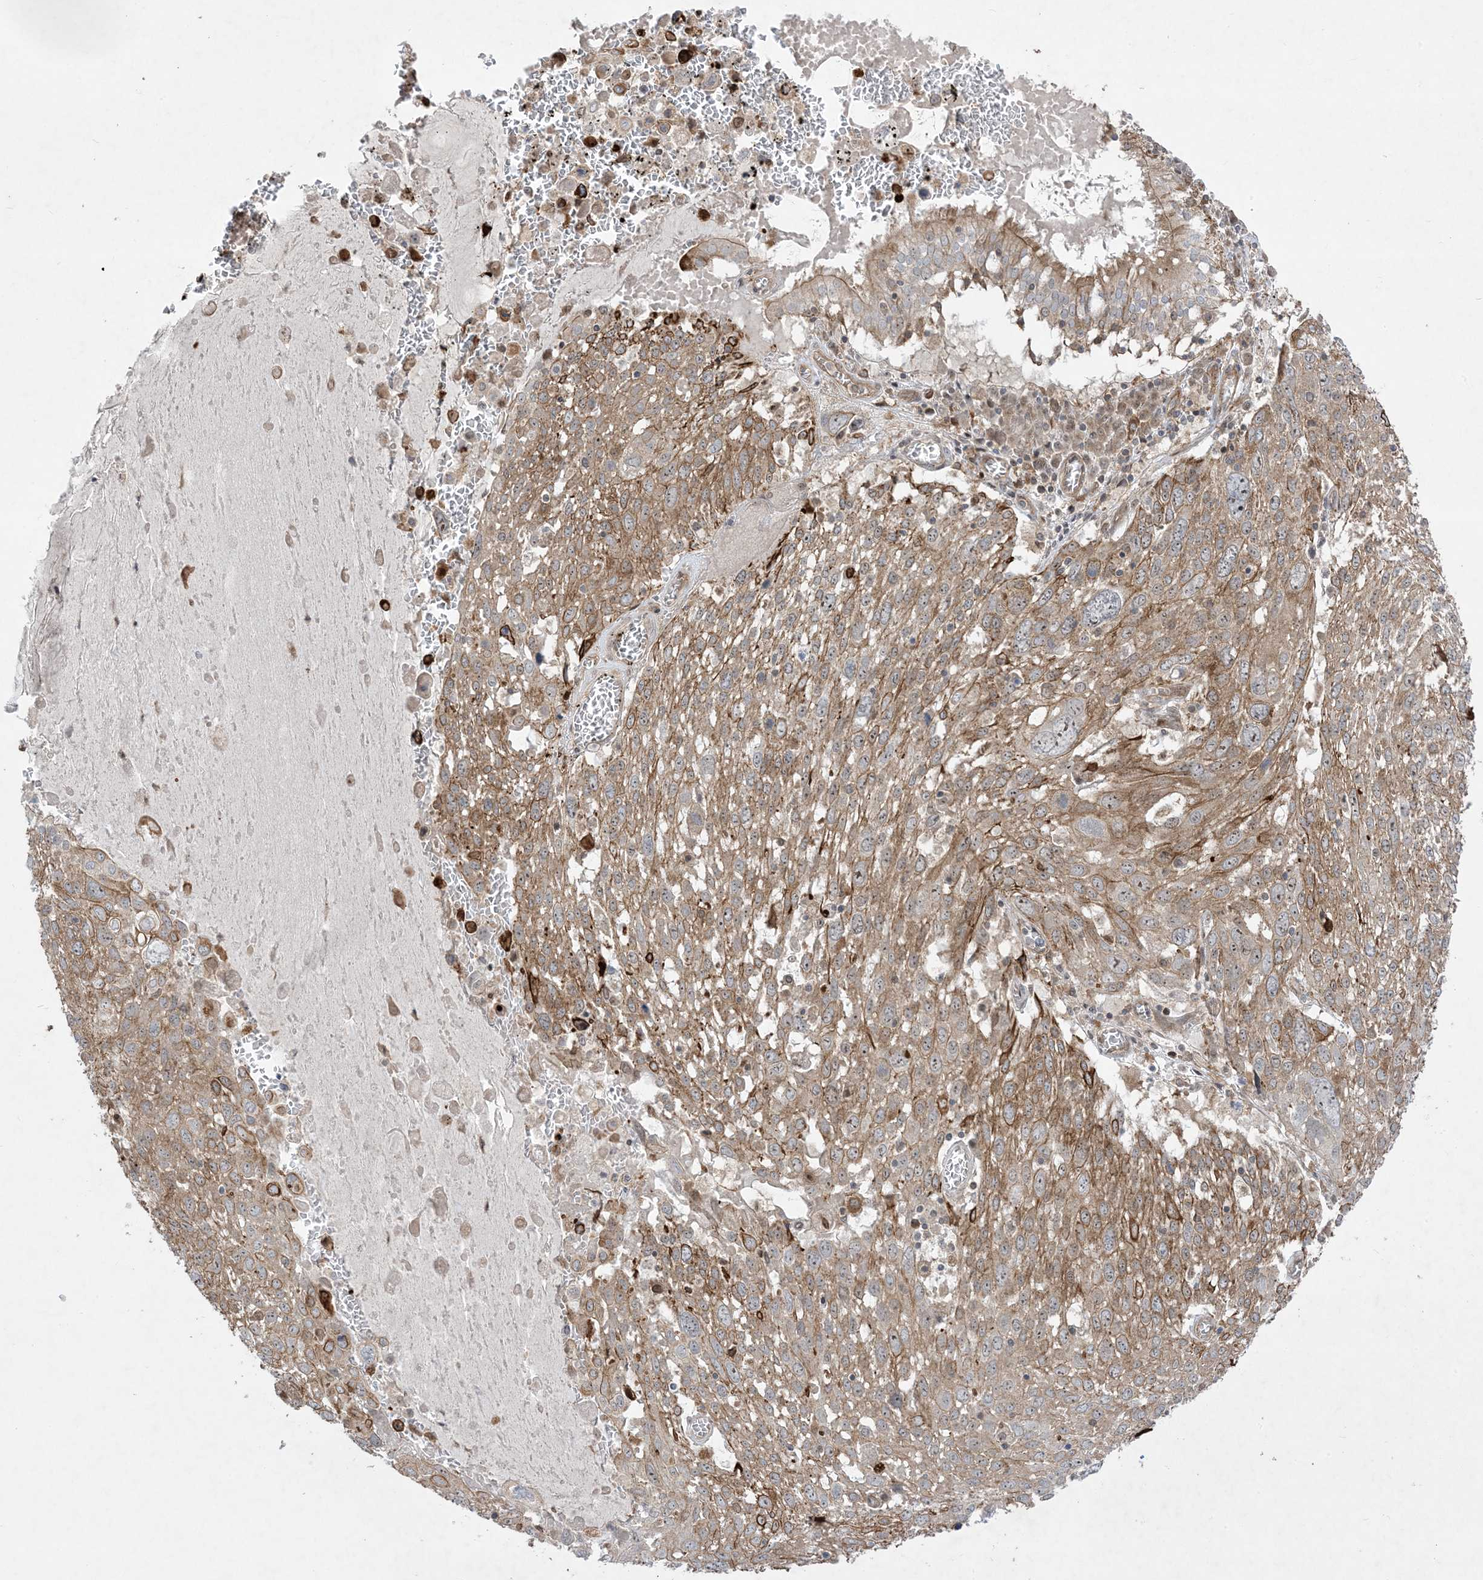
{"staining": {"intensity": "moderate", "quantity": ">75%", "location": "cytoplasmic/membranous,nuclear"}, "tissue": "lung cancer", "cell_type": "Tumor cells", "image_type": "cancer", "snomed": [{"axis": "morphology", "description": "Squamous cell carcinoma, NOS"}, {"axis": "topography", "description": "Lung"}], "caption": "Immunohistochemistry (IHC) of lung cancer (squamous cell carcinoma) reveals medium levels of moderate cytoplasmic/membranous and nuclear staining in approximately >75% of tumor cells. Immunohistochemistry stains the protein of interest in brown and the nuclei are stained blue.", "gene": "SOGA3", "patient": {"sex": "male", "age": 65}}